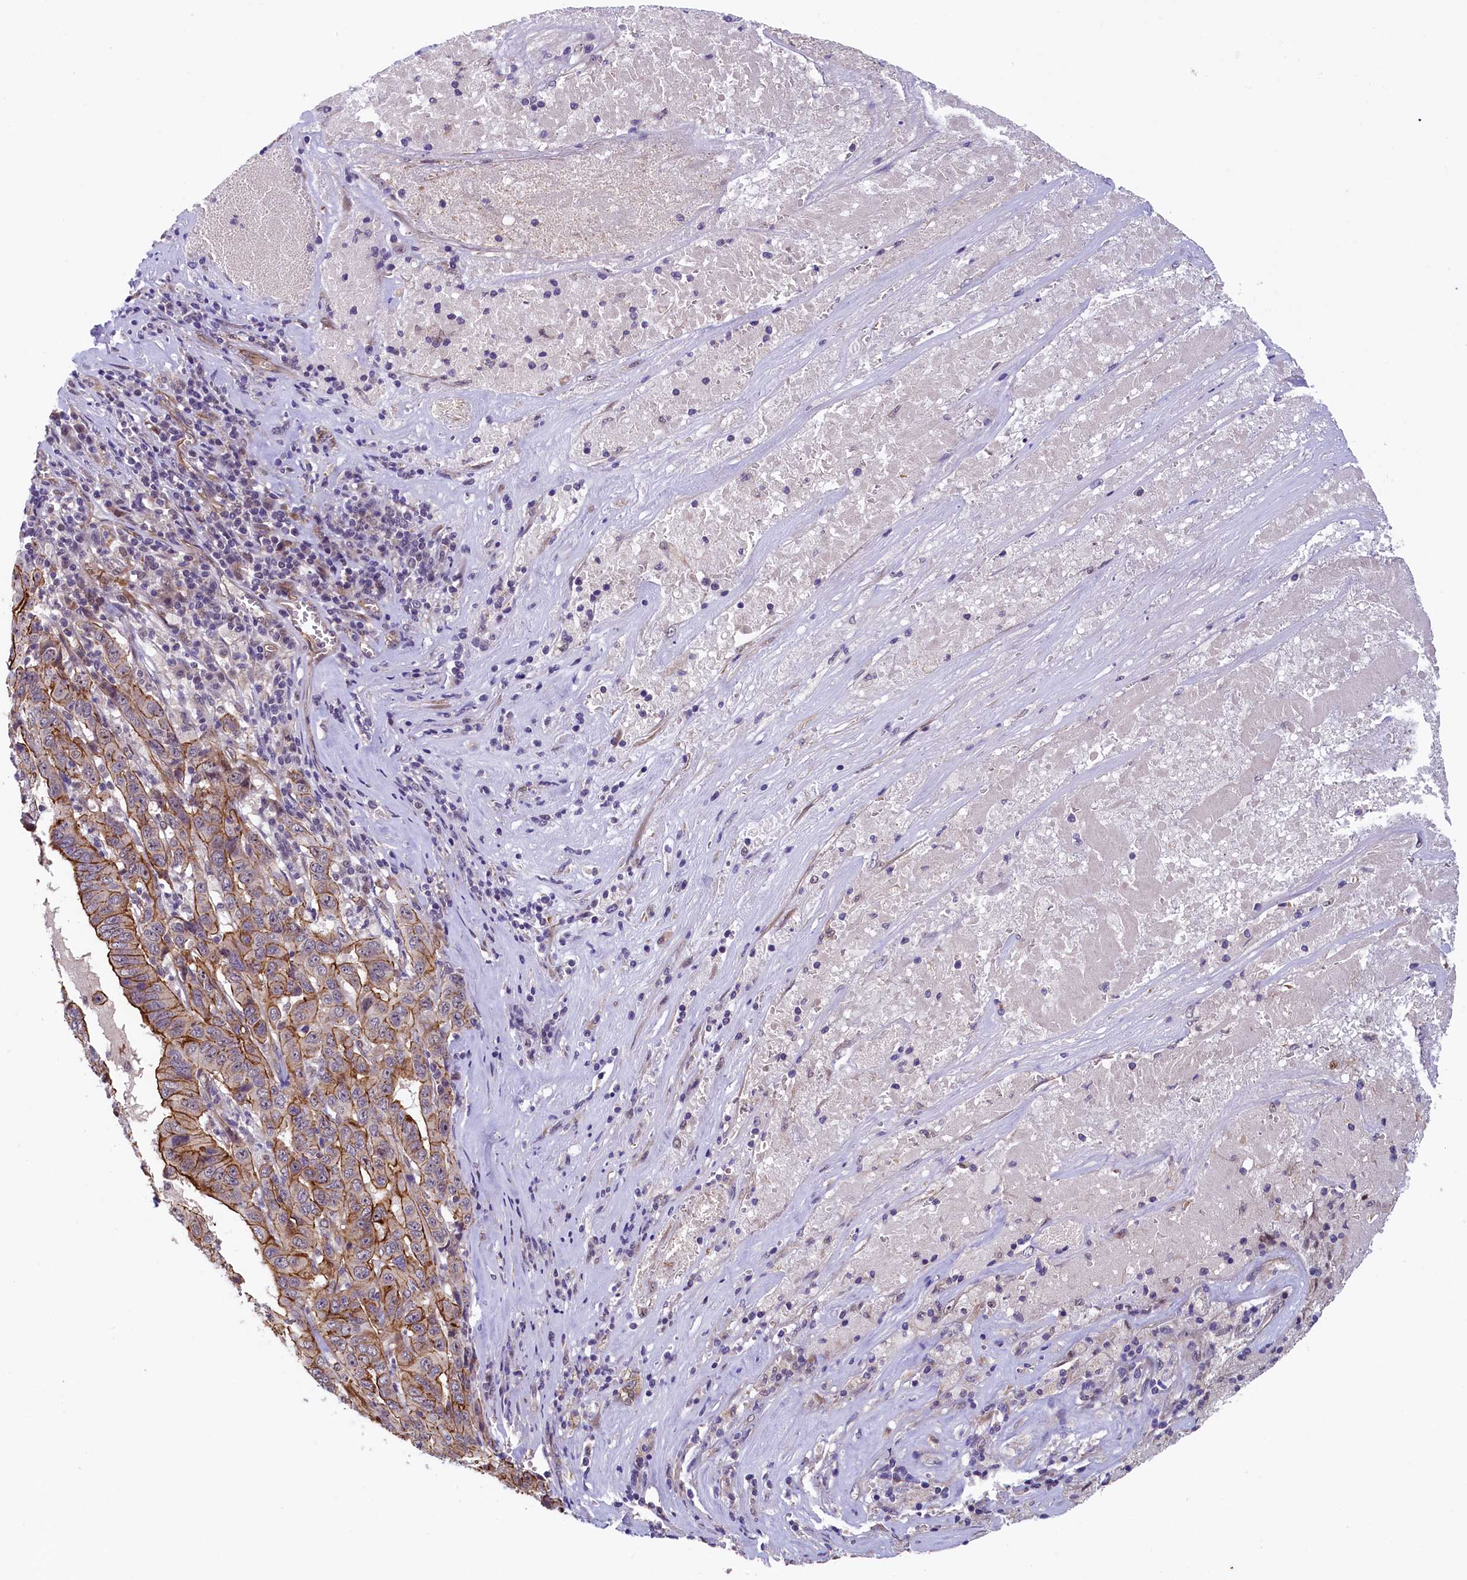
{"staining": {"intensity": "moderate", "quantity": ">75%", "location": "cytoplasmic/membranous"}, "tissue": "pancreatic cancer", "cell_type": "Tumor cells", "image_type": "cancer", "snomed": [{"axis": "morphology", "description": "Adenocarcinoma, NOS"}, {"axis": "topography", "description": "Pancreas"}], "caption": "An image showing moderate cytoplasmic/membranous expression in about >75% of tumor cells in pancreatic cancer (adenocarcinoma), as visualized by brown immunohistochemical staining.", "gene": "ARL14EP", "patient": {"sex": "male", "age": 63}}